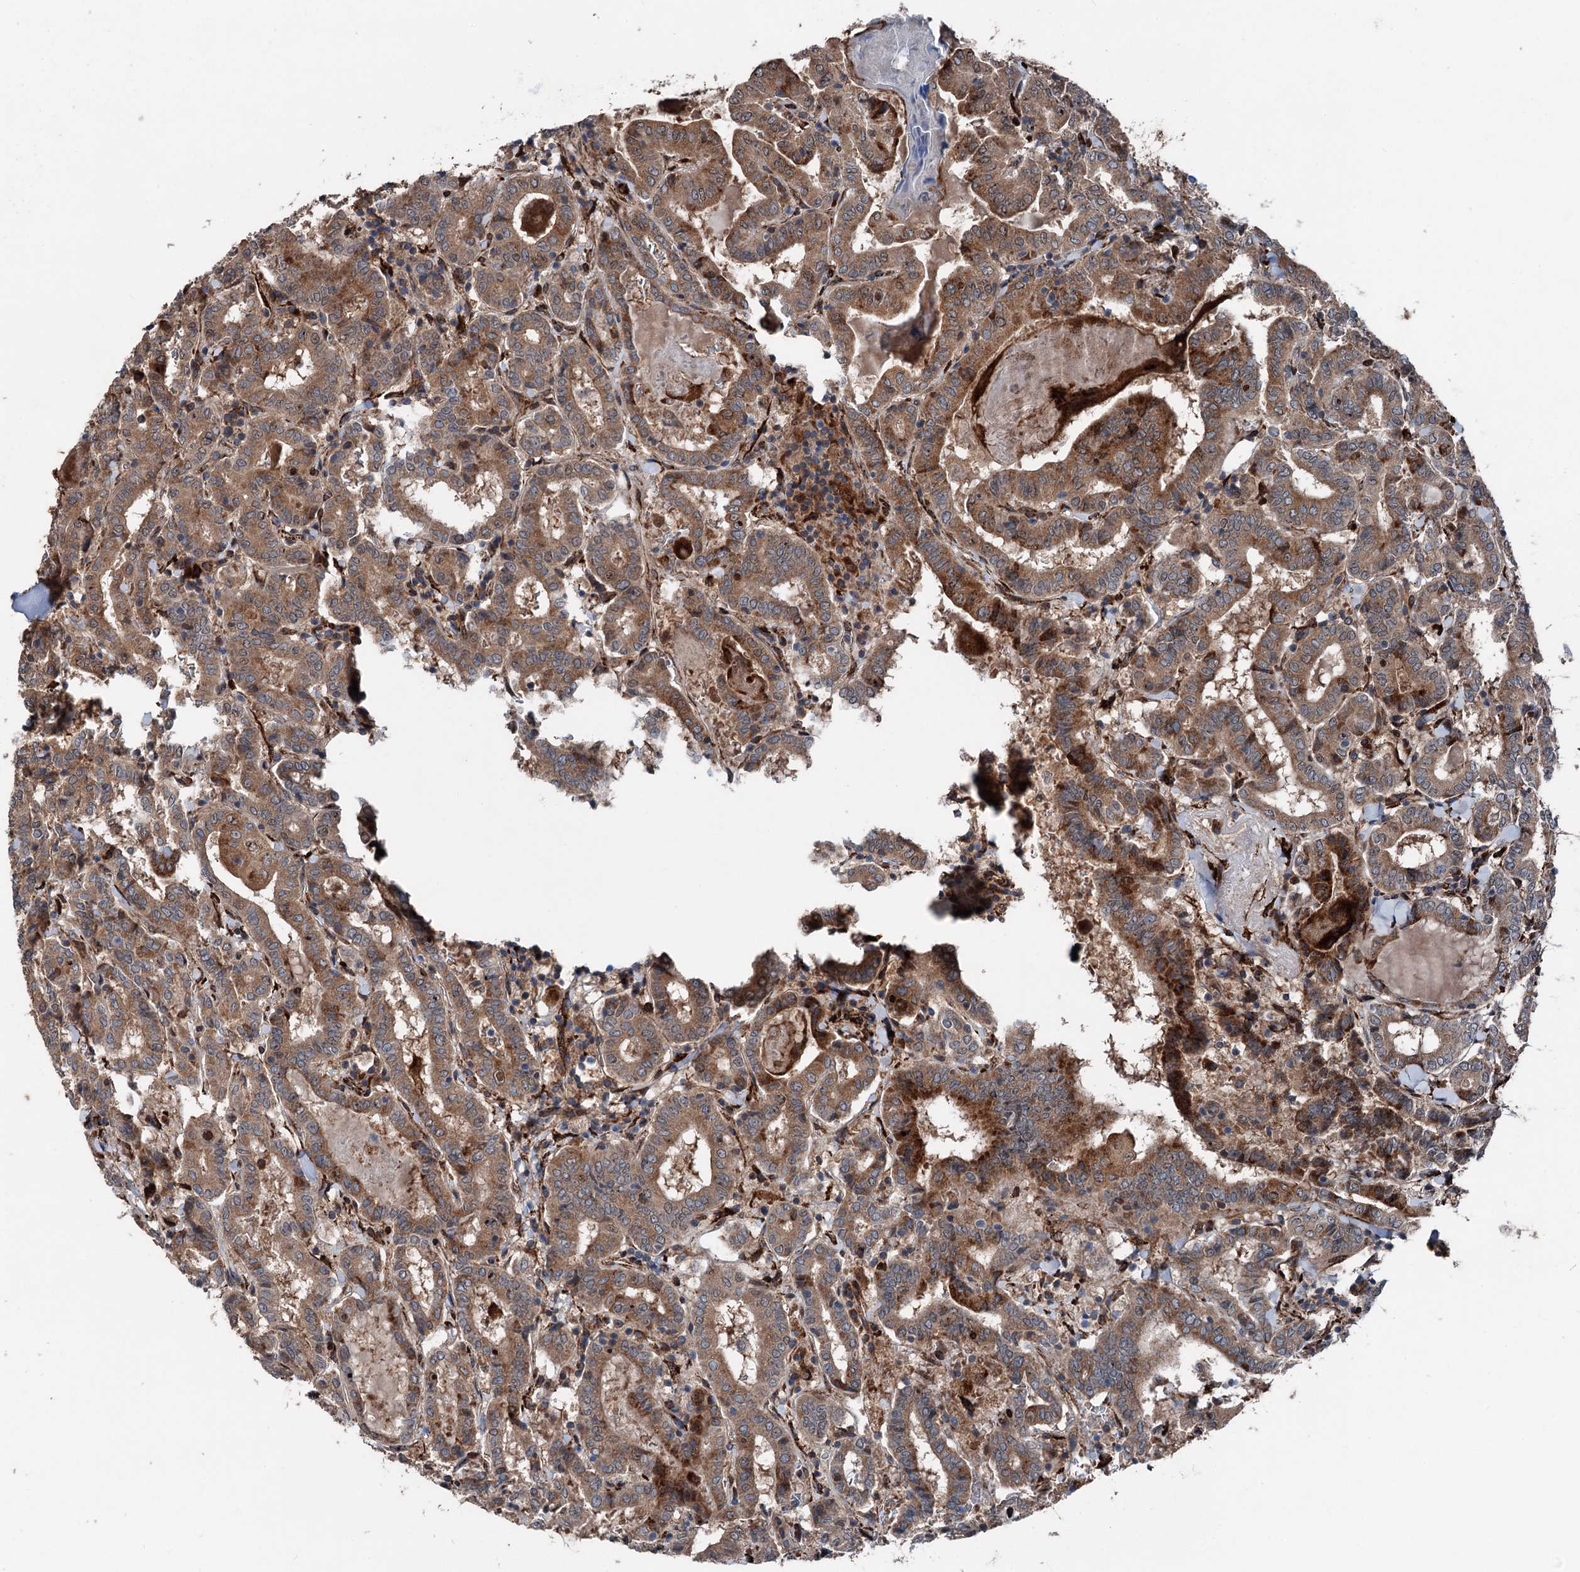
{"staining": {"intensity": "moderate", "quantity": ">75%", "location": "cytoplasmic/membranous"}, "tissue": "thyroid cancer", "cell_type": "Tumor cells", "image_type": "cancer", "snomed": [{"axis": "morphology", "description": "Papillary adenocarcinoma, NOS"}, {"axis": "topography", "description": "Thyroid gland"}], "caption": "This histopathology image displays papillary adenocarcinoma (thyroid) stained with immunohistochemistry (IHC) to label a protein in brown. The cytoplasmic/membranous of tumor cells show moderate positivity for the protein. Nuclei are counter-stained blue.", "gene": "DDIAS", "patient": {"sex": "female", "age": 72}}